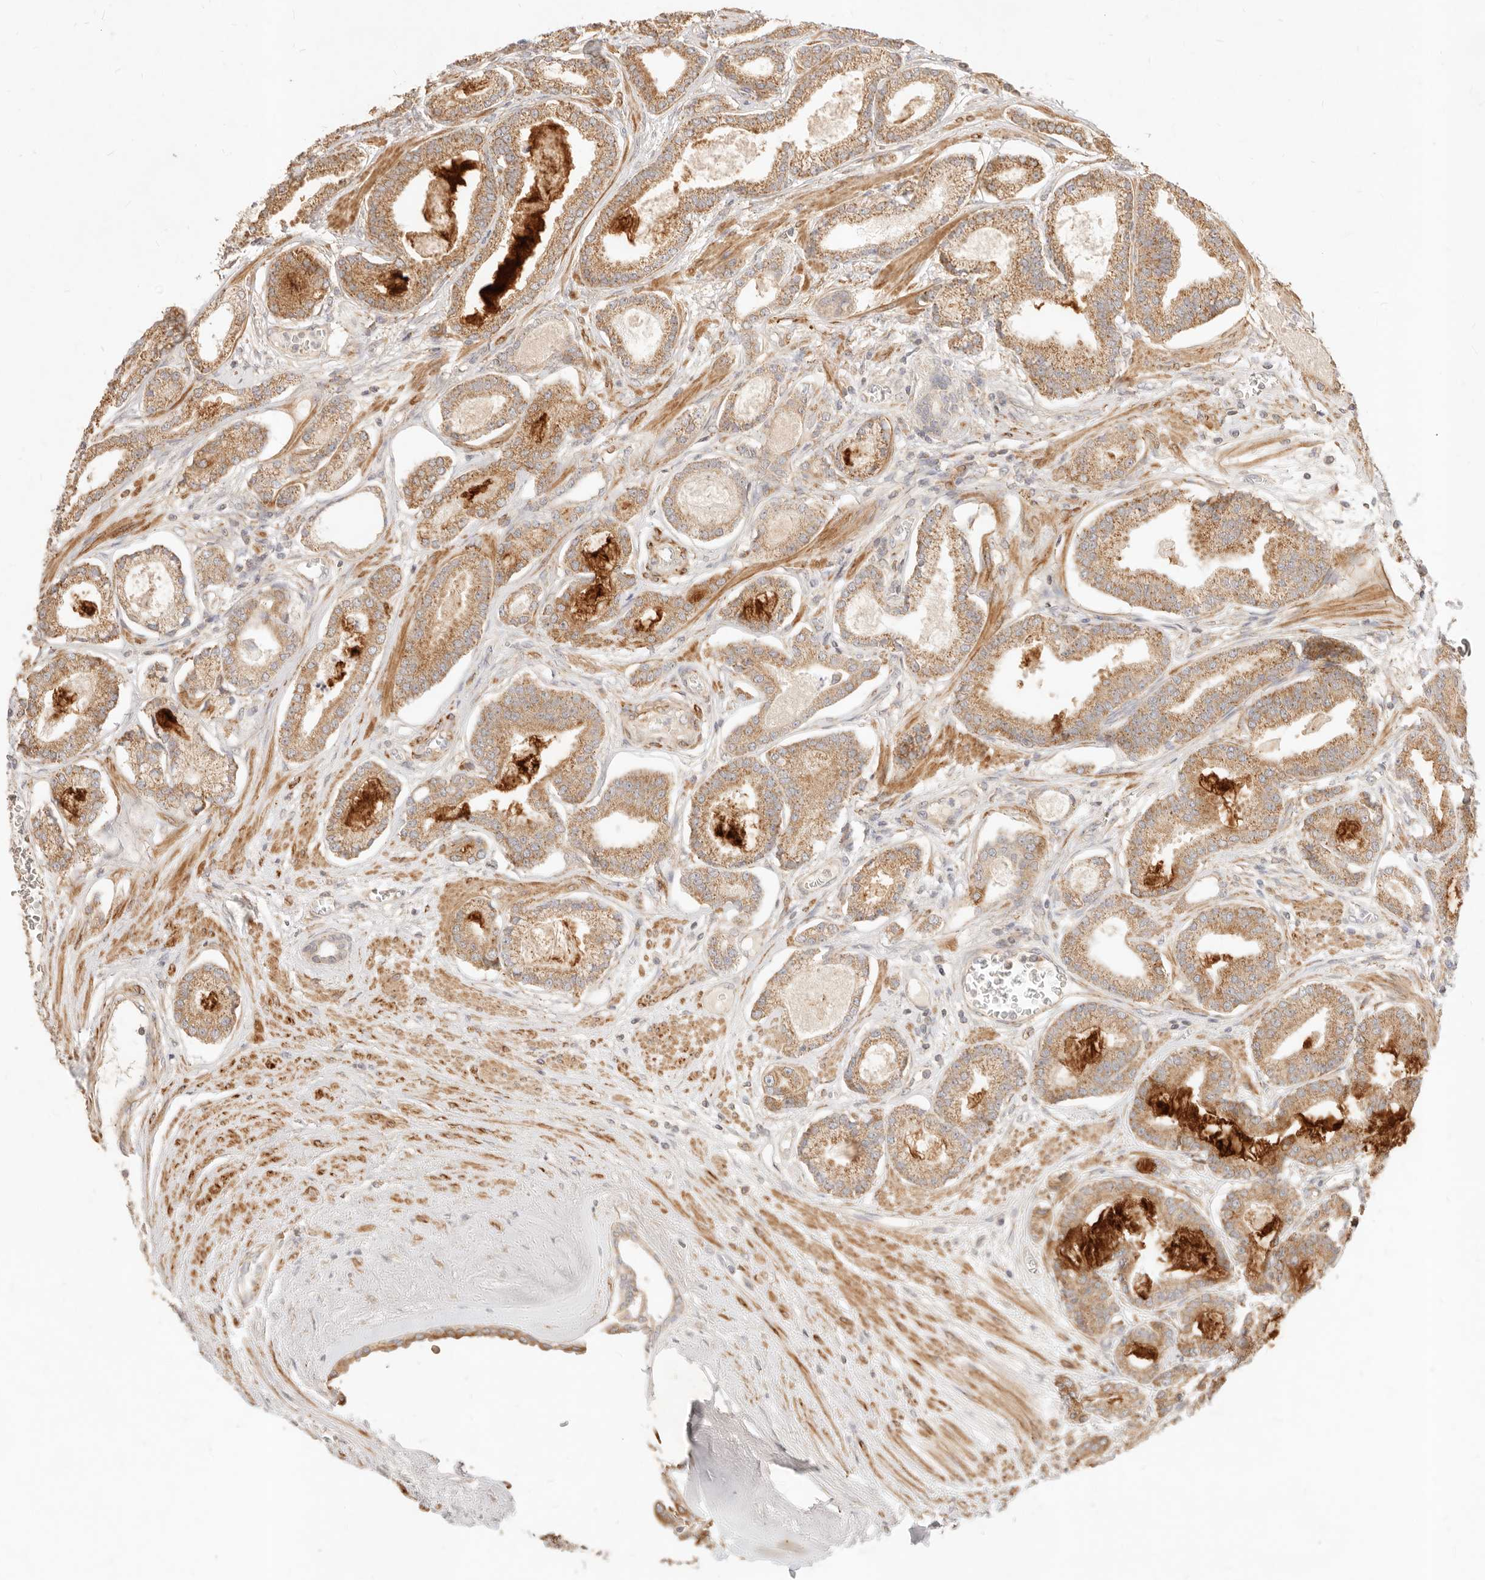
{"staining": {"intensity": "moderate", "quantity": ">75%", "location": "cytoplasmic/membranous"}, "tissue": "prostate cancer", "cell_type": "Tumor cells", "image_type": "cancer", "snomed": [{"axis": "morphology", "description": "Adenocarcinoma, Low grade"}, {"axis": "topography", "description": "Prostate"}], "caption": "Brown immunohistochemical staining in prostate cancer (adenocarcinoma (low-grade)) reveals moderate cytoplasmic/membranous staining in about >75% of tumor cells.", "gene": "RUBCNL", "patient": {"sex": "male", "age": 60}}